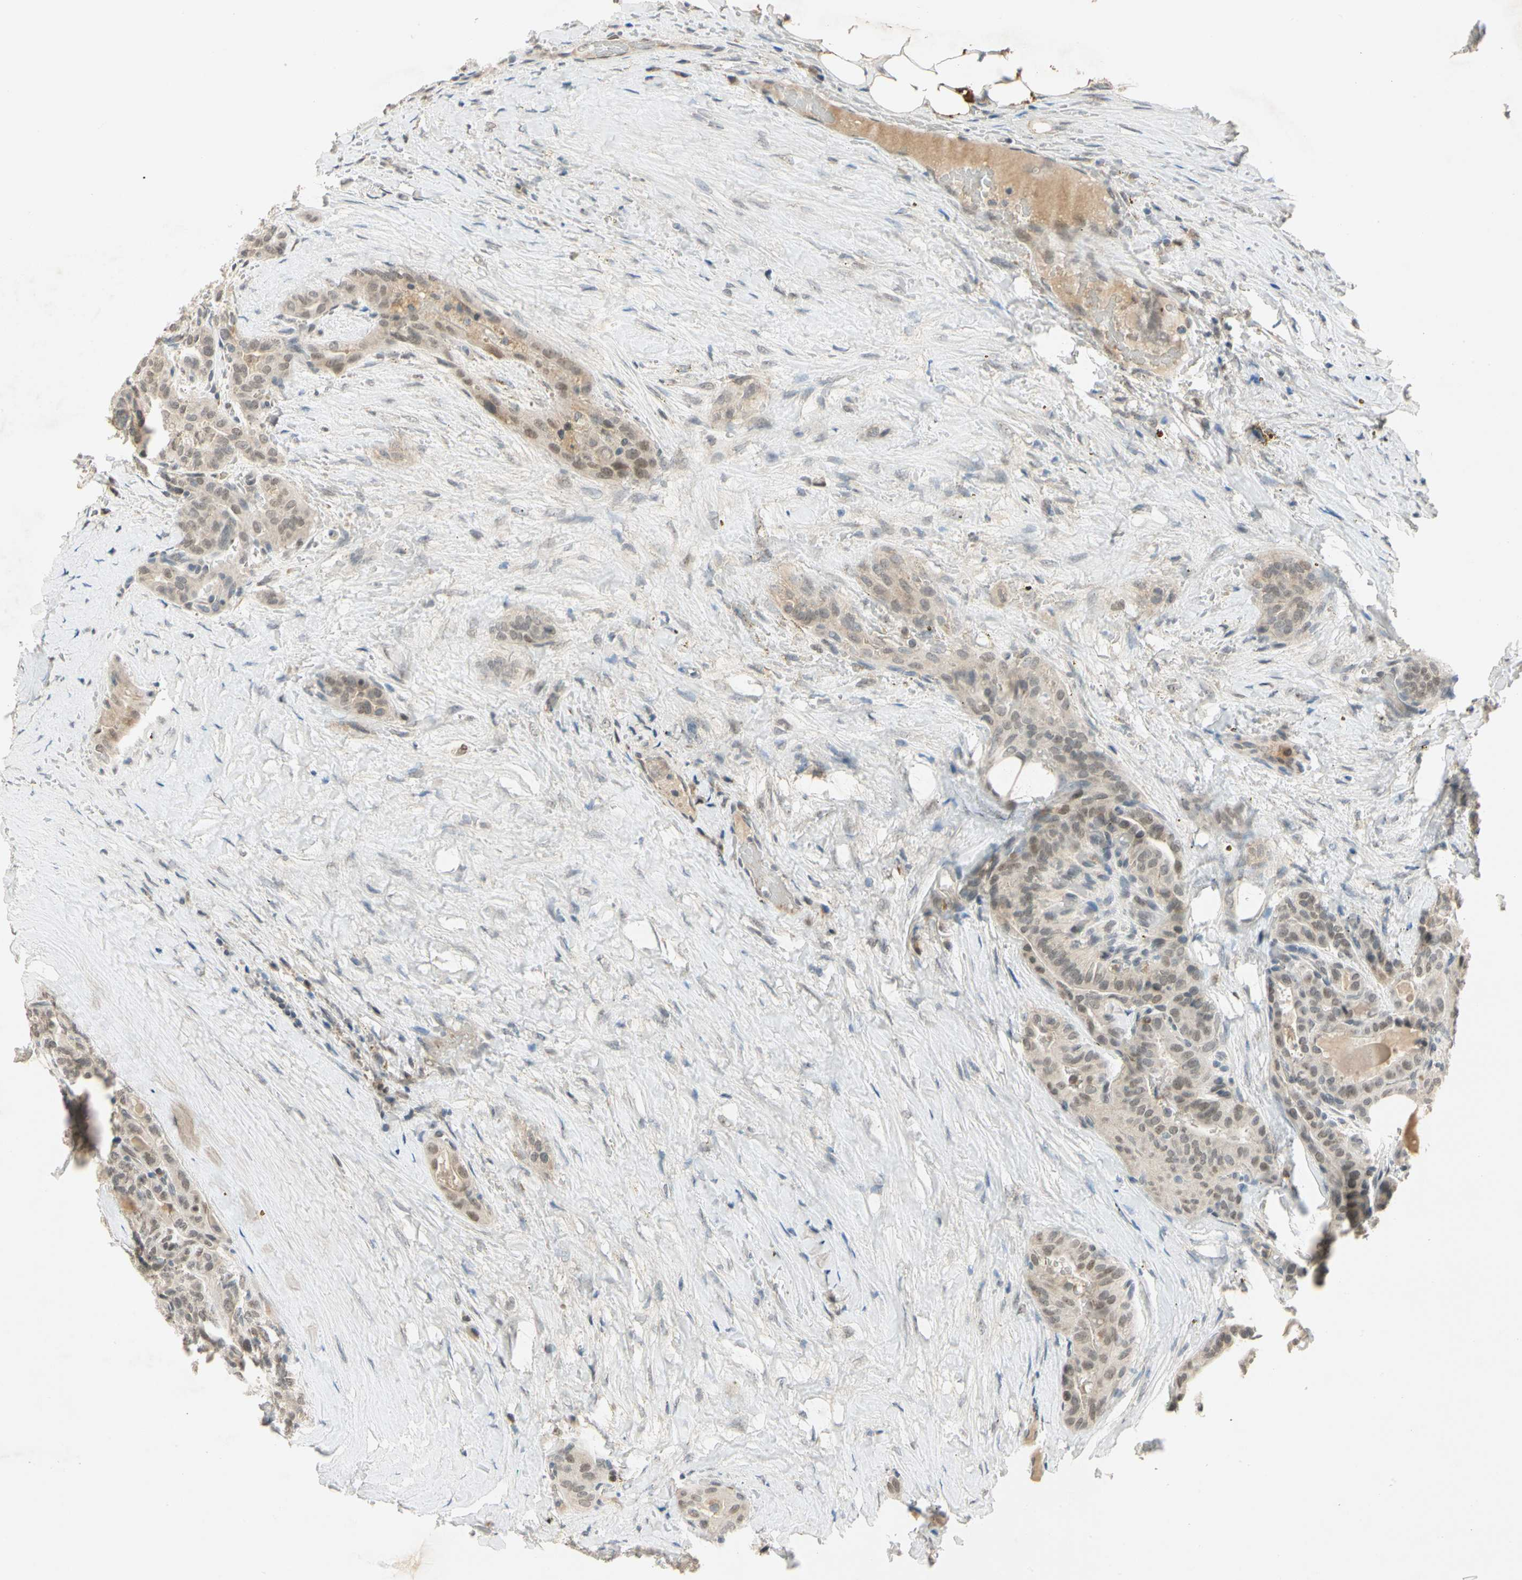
{"staining": {"intensity": "weak", "quantity": "<25%", "location": "nuclear"}, "tissue": "thyroid cancer", "cell_type": "Tumor cells", "image_type": "cancer", "snomed": [{"axis": "morphology", "description": "Papillary adenocarcinoma, NOS"}, {"axis": "topography", "description": "Thyroid gland"}], "caption": "Protein analysis of thyroid cancer demonstrates no significant staining in tumor cells. Brightfield microscopy of IHC stained with DAB (brown) and hematoxylin (blue), captured at high magnification.", "gene": "RIOX2", "patient": {"sex": "male", "age": 77}}